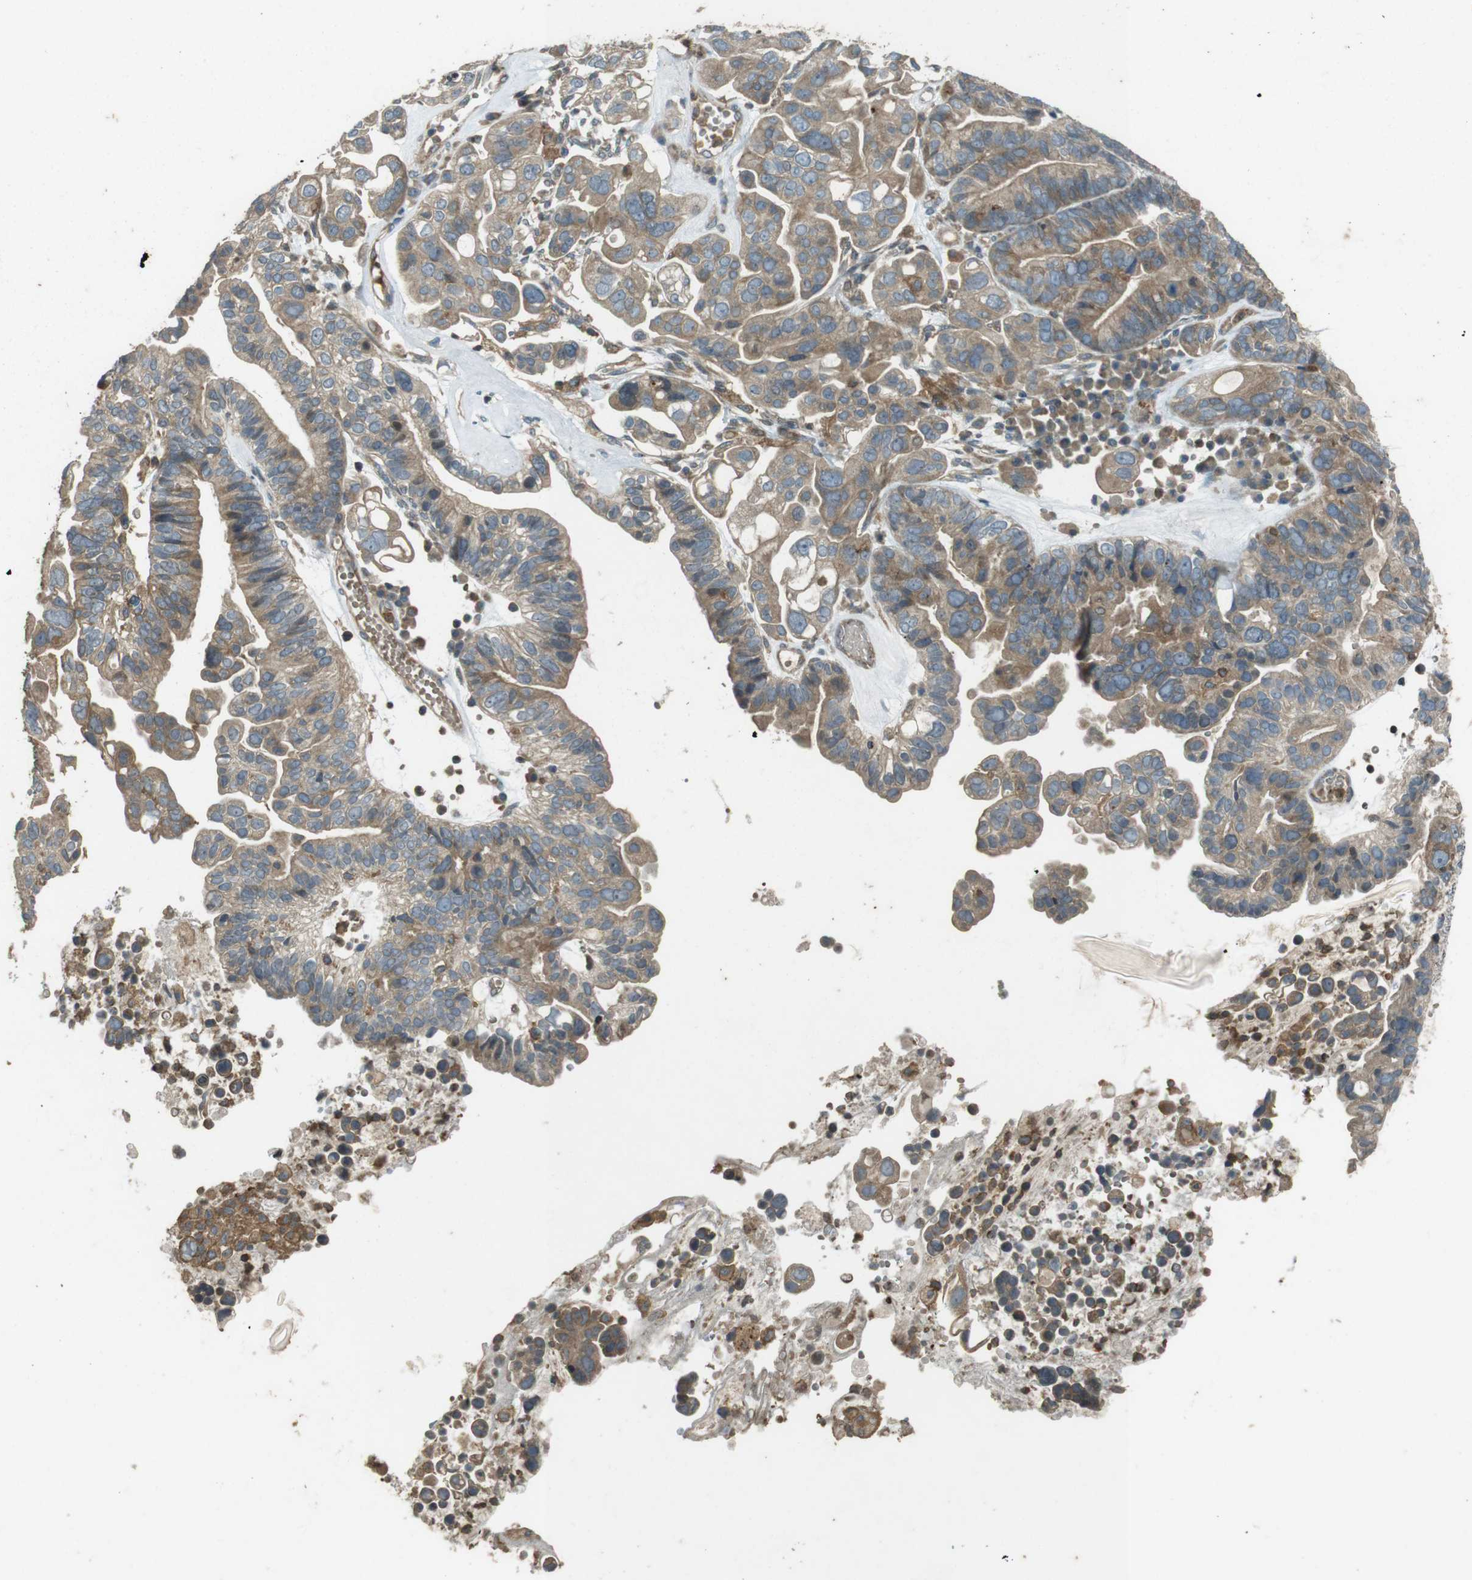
{"staining": {"intensity": "moderate", "quantity": ">75%", "location": "cytoplasmic/membranous"}, "tissue": "ovarian cancer", "cell_type": "Tumor cells", "image_type": "cancer", "snomed": [{"axis": "morphology", "description": "Cystadenocarcinoma, serous, NOS"}, {"axis": "topography", "description": "Ovary"}], "caption": "The micrograph displays immunohistochemical staining of ovarian cancer. There is moderate cytoplasmic/membranous expression is appreciated in approximately >75% of tumor cells.", "gene": "ZYX", "patient": {"sex": "female", "age": 56}}